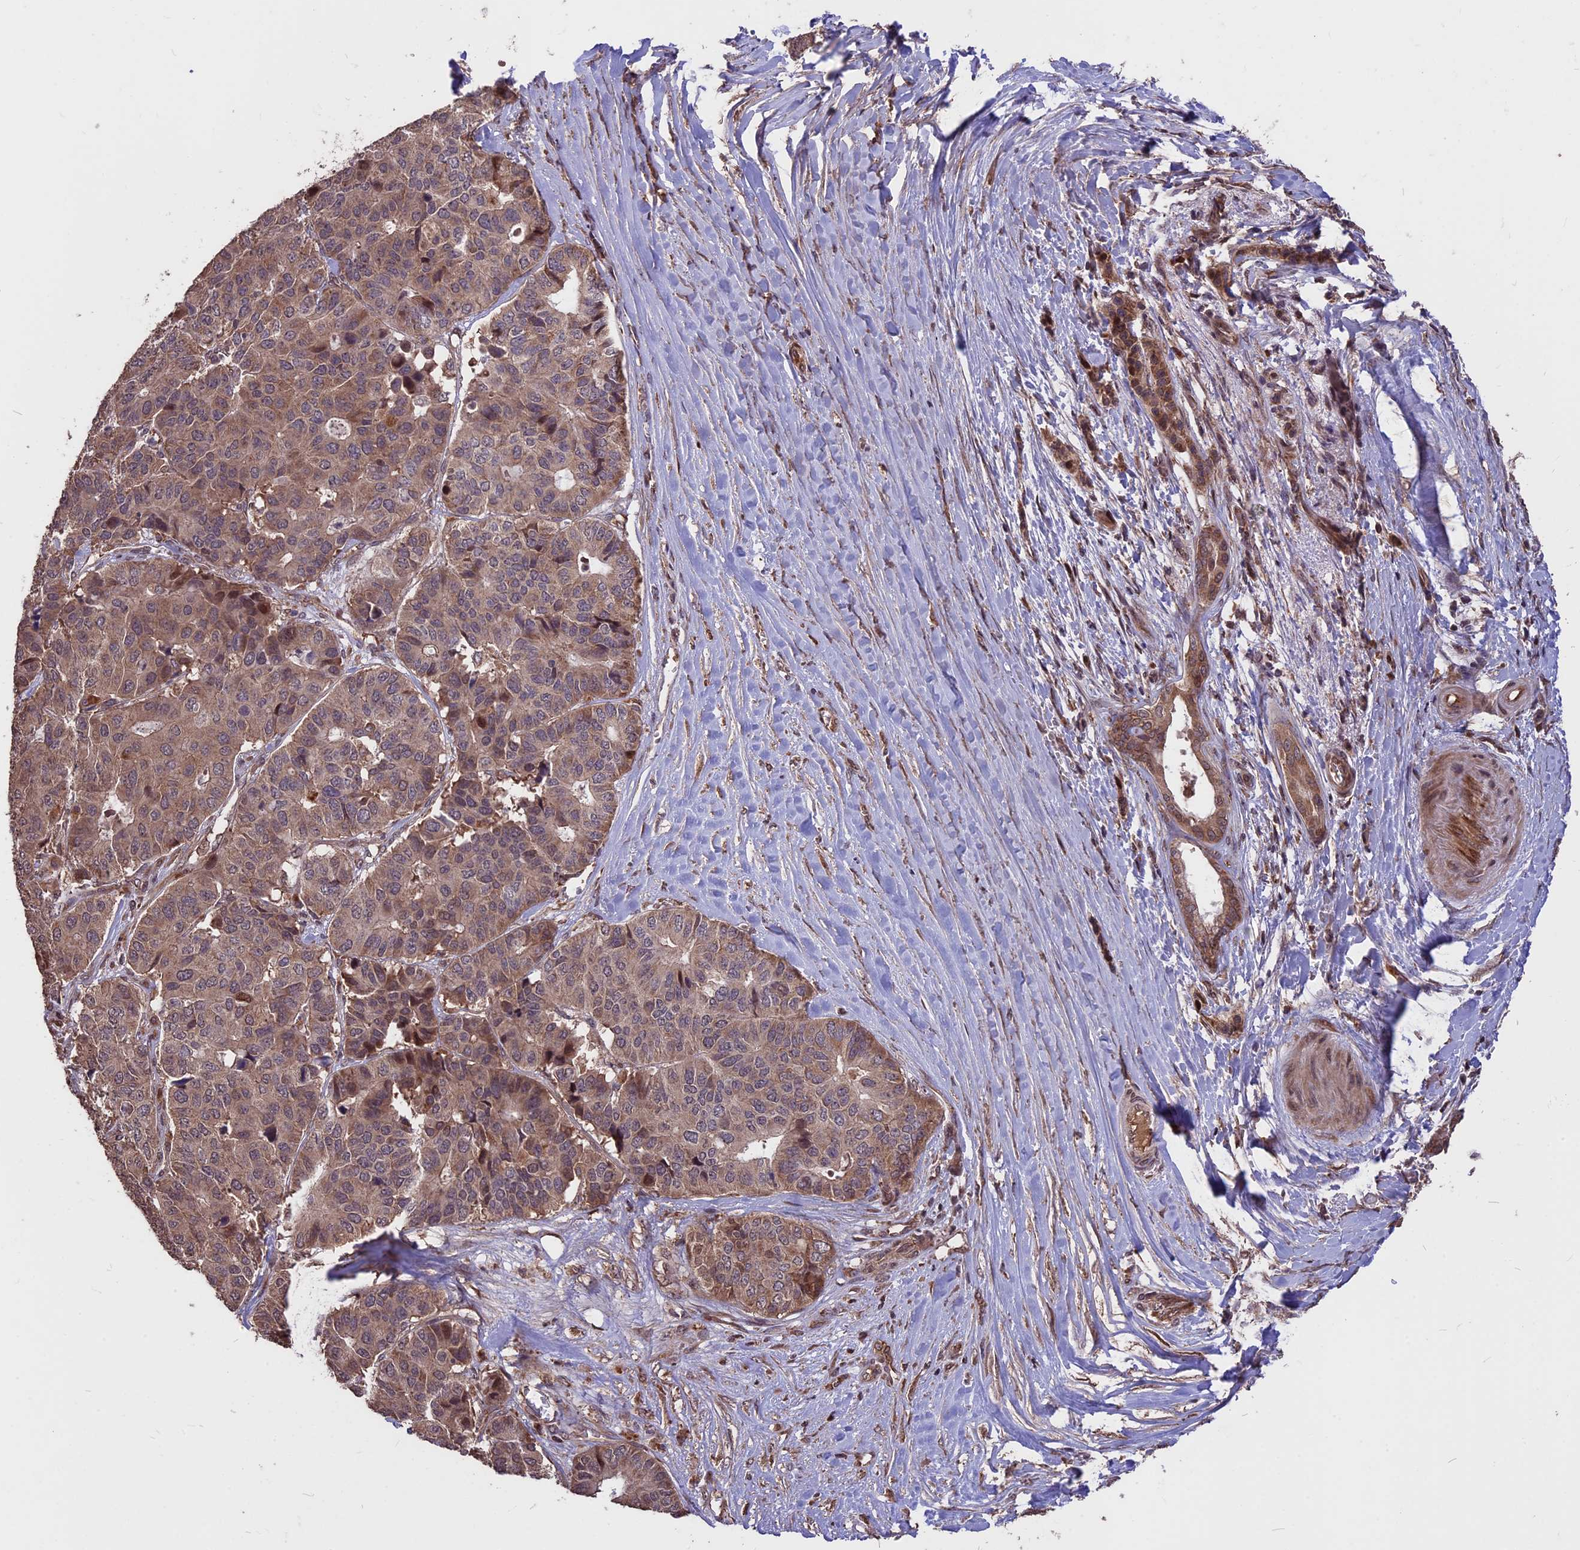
{"staining": {"intensity": "weak", "quantity": ">75%", "location": "cytoplasmic/membranous"}, "tissue": "pancreatic cancer", "cell_type": "Tumor cells", "image_type": "cancer", "snomed": [{"axis": "morphology", "description": "Adenocarcinoma, NOS"}, {"axis": "topography", "description": "Pancreas"}], "caption": "About >75% of tumor cells in adenocarcinoma (pancreatic) show weak cytoplasmic/membranous protein staining as visualized by brown immunohistochemical staining.", "gene": "ZNF598", "patient": {"sex": "male", "age": 50}}